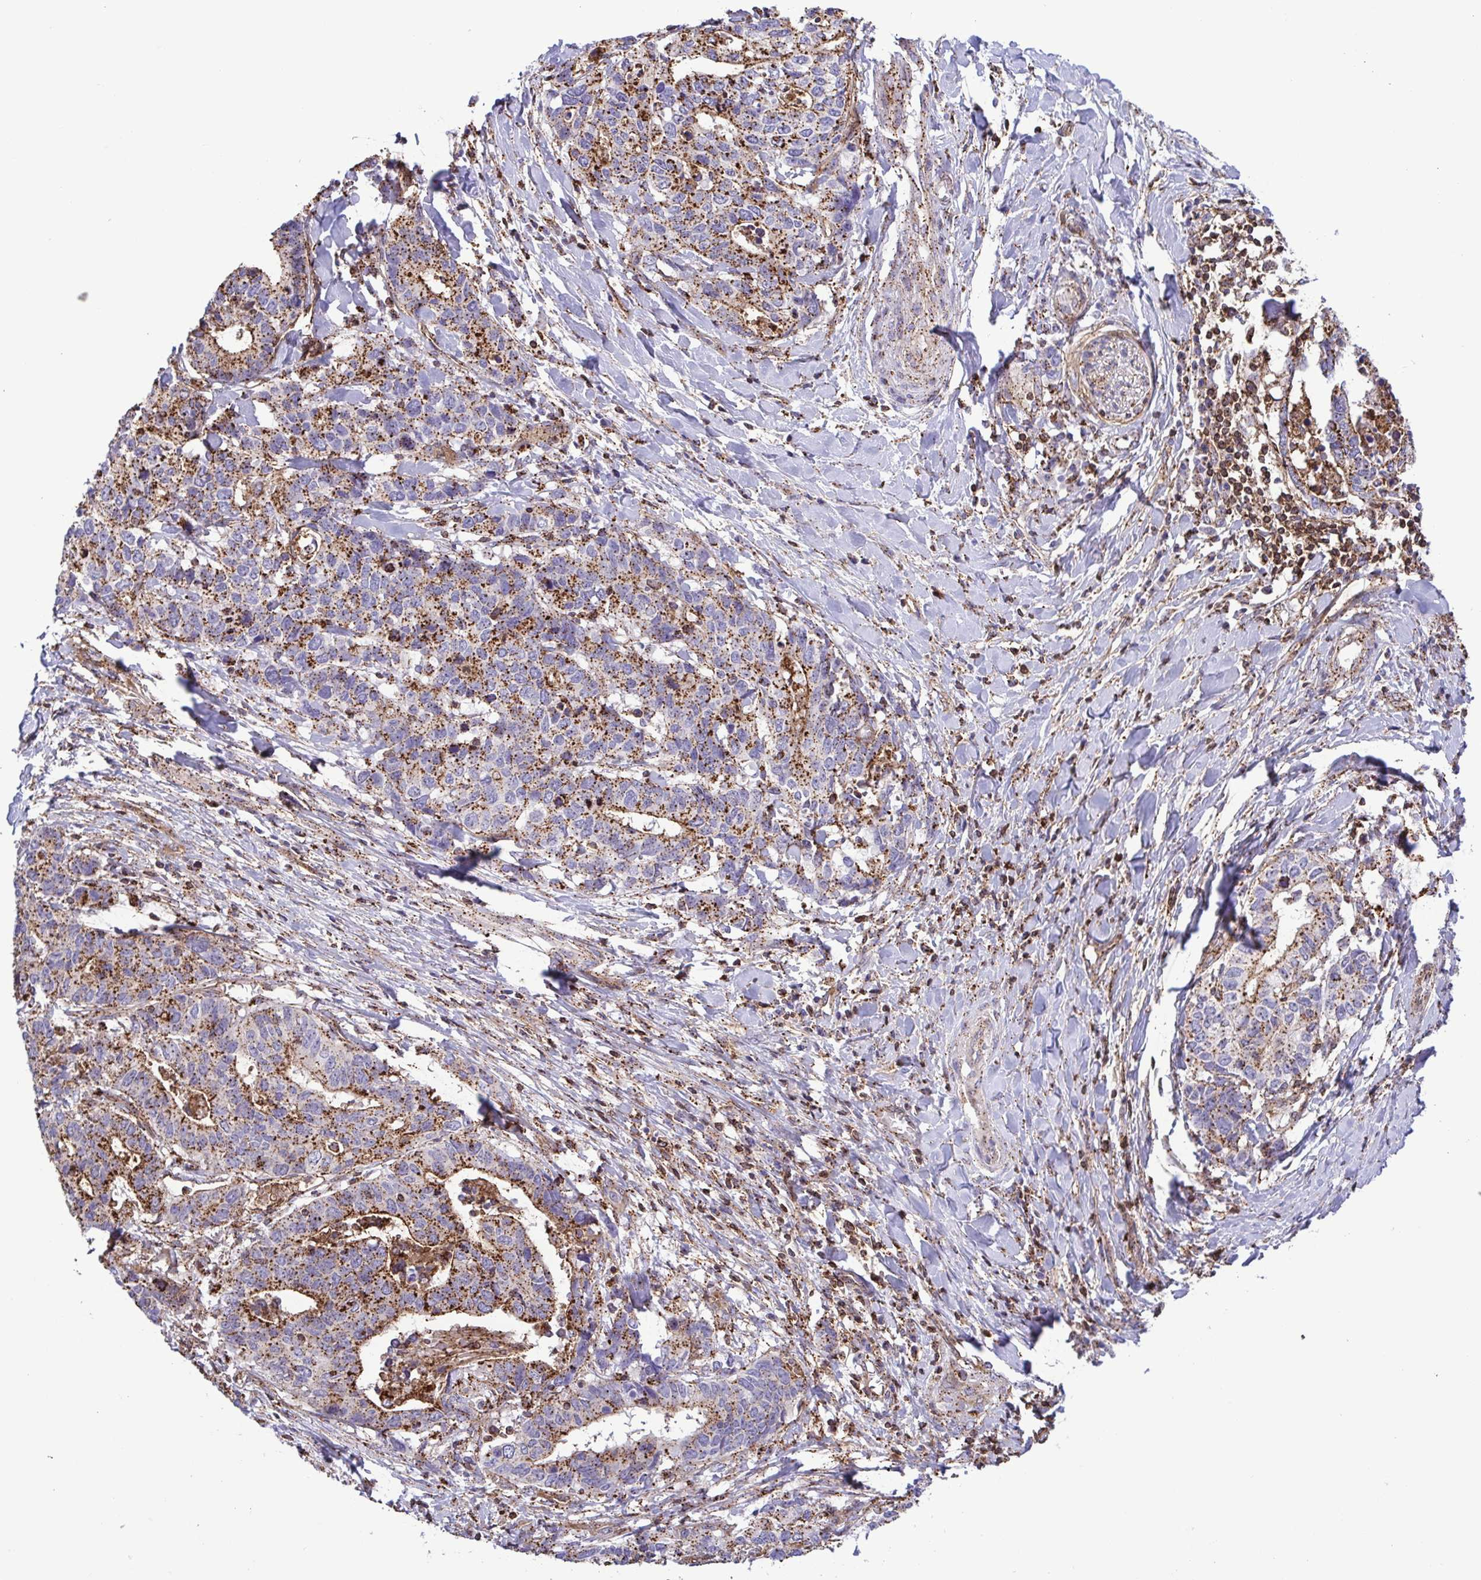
{"staining": {"intensity": "moderate", "quantity": "25%-75%", "location": "cytoplasmic/membranous"}, "tissue": "stomach cancer", "cell_type": "Tumor cells", "image_type": "cancer", "snomed": [{"axis": "morphology", "description": "Adenocarcinoma, NOS"}, {"axis": "topography", "description": "Stomach, upper"}], "caption": "Immunohistochemical staining of human stomach cancer demonstrates medium levels of moderate cytoplasmic/membranous protein staining in about 25%-75% of tumor cells.", "gene": "CHMP1B", "patient": {"sex": "female", "age": 67}}